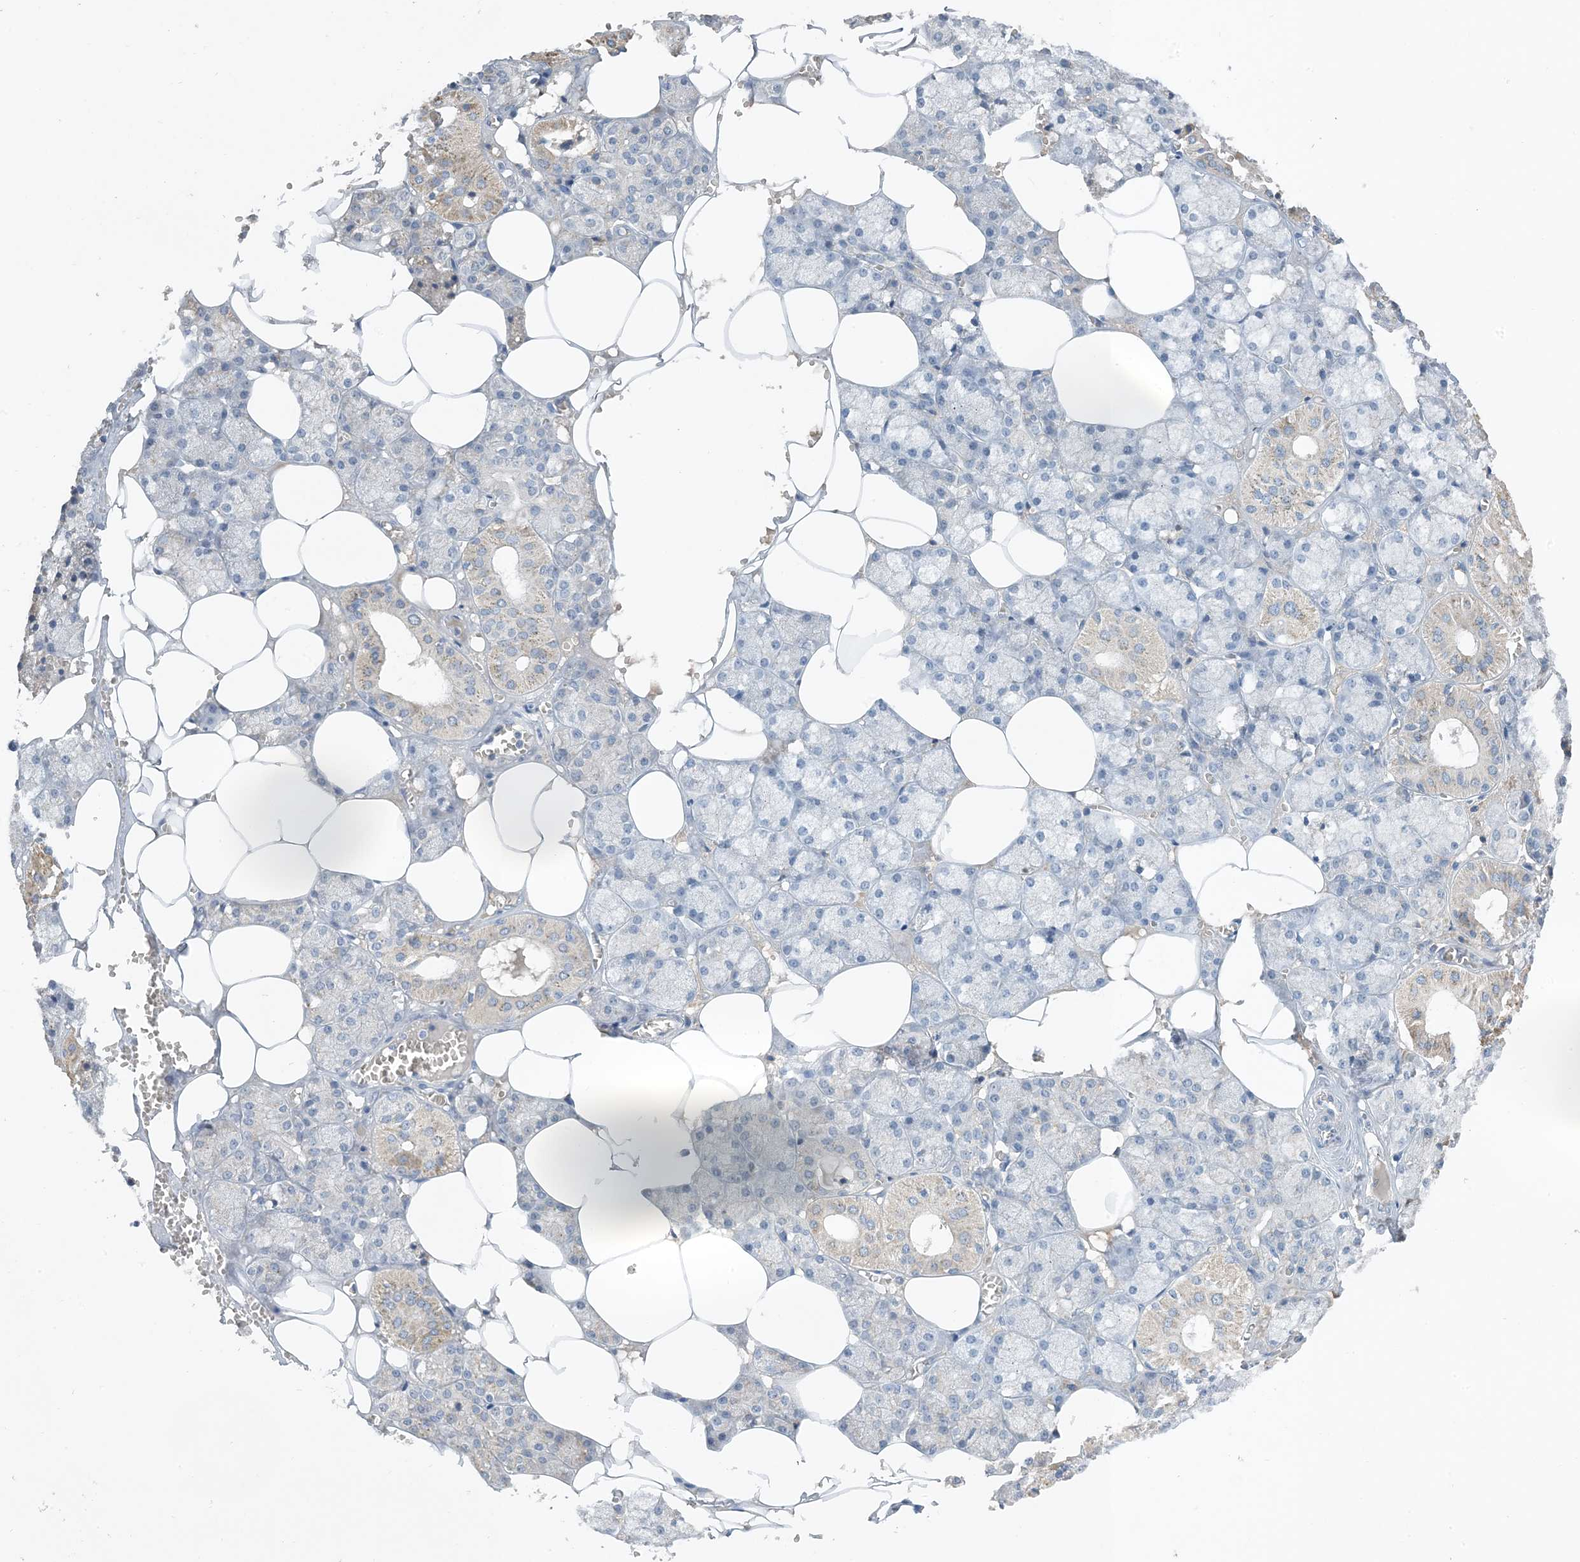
{"staining": {"intensity": "weak", "quantity": "<25%", "location": "cytoplasmic/membranous"}, "tissue": "salivary gland", "cell_type": "Glandular cells", "image_type": "normal", "snomed": [{"axis": "morphology", "description": "Normal tissue, NOS"}, {"axis": "topography", "description": "Salivary gland"}], "caption": "Protein analysis of normal salivary gland displays no significant expression in glandular cells.", "gene": "CTRL", "patient": {"sex": "male", "age": 62}}